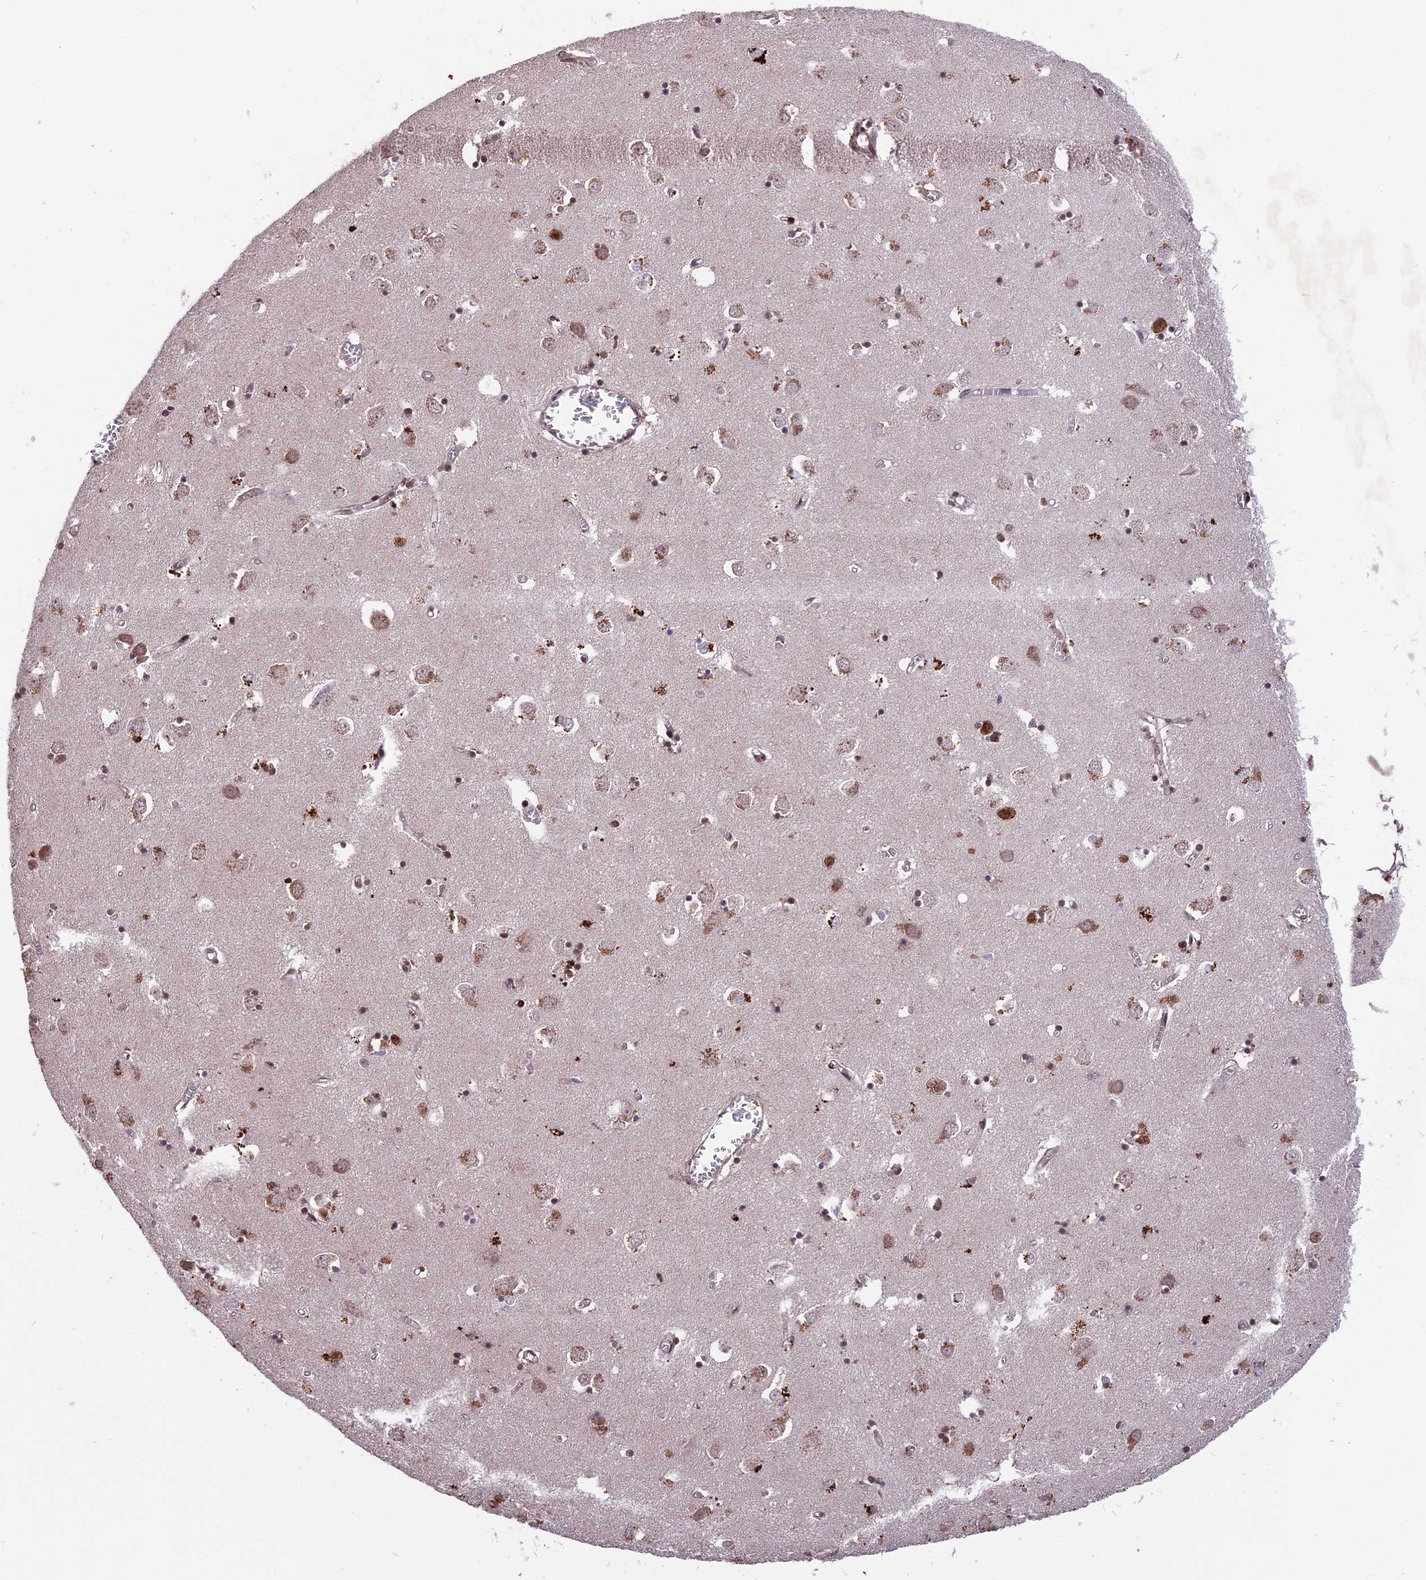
{"staining": {"intensity": "moderate", "quantity": "25%-75%", "location": "cytoplasmic/membranous,nuclear"}, "tissue": "caudate", "cell_type": "Glial cells", "image_type": "normal", "snomed": [{"axis": "morphology", "description": "Normal tissue, NOS"}, {"axis": "topography", "description": "Lateral ventricle wall"}], "caption": "Approximately 25%-75% of glial cells in benign human caudate show moderate cytoplasmic/membranous,nuclear protein expression as visualized by brown immunohistochemical staining.", "gene": "ZNF598", "patient": {"sex": "male", "age": 70}}